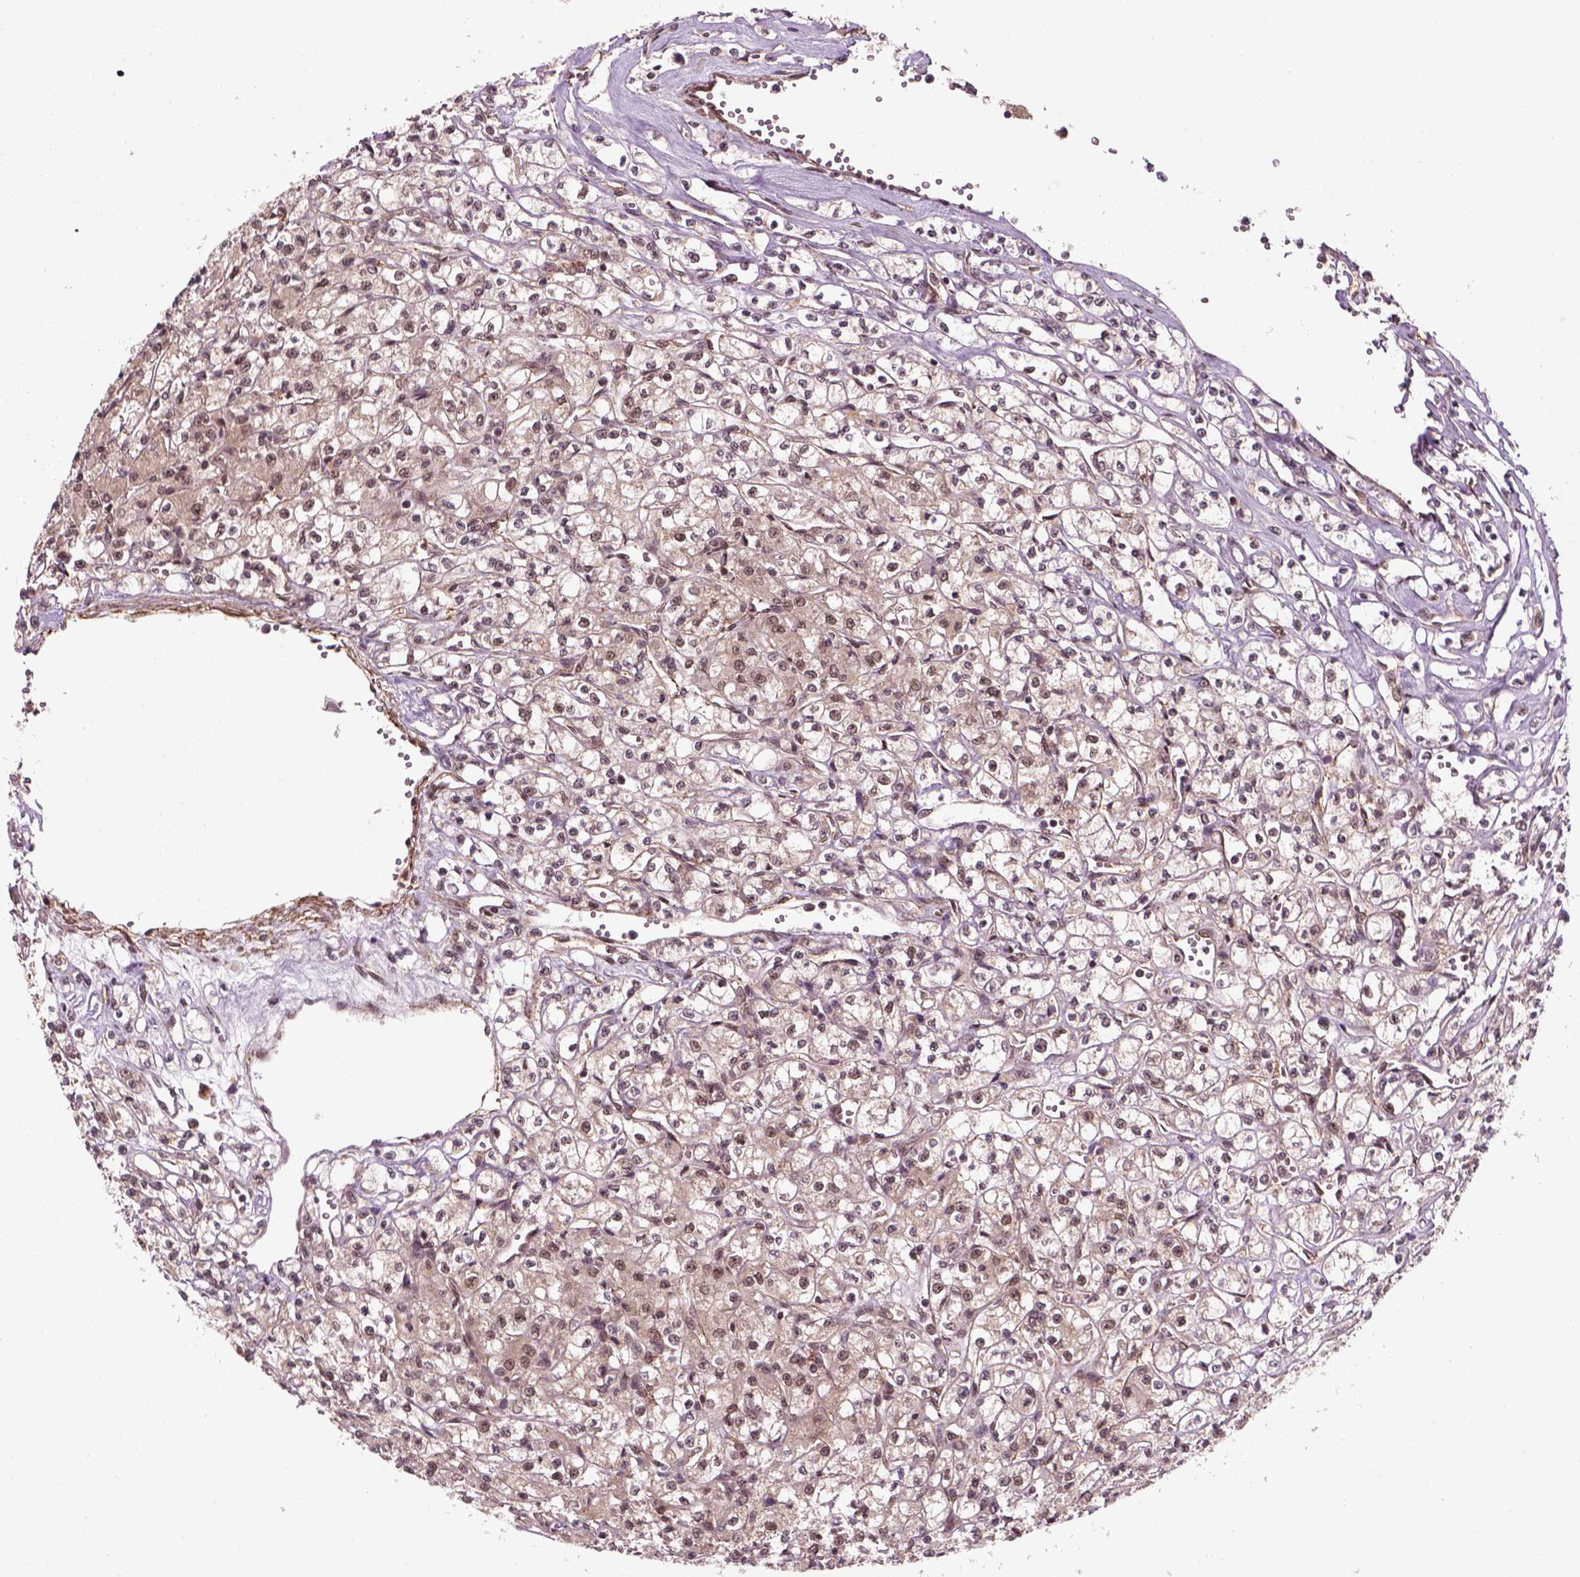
{"staining": {"intensity": "moderate", "quantity": "25%-75%", "location": "nuclear"}, "tissue": "renal cancer", "cell_type": "Tumor cells", "image_type": "cancer", "snomed": [{"axis": "morphology", "description": "Adenocarcinoma, NOS"}, {"axis": "topography", "description": "Kidney"}], "caption": "Adenocarcinoma (renal) stained with immunohistochemistry (IHC) shows moderate nuclear expression in approximately 25%-75% of tumor cells. (Brightfield microscopy of DAB IHC at high magnification).", "gene": "NUDT9", "patient": {"sex": "female", "age": 70}}